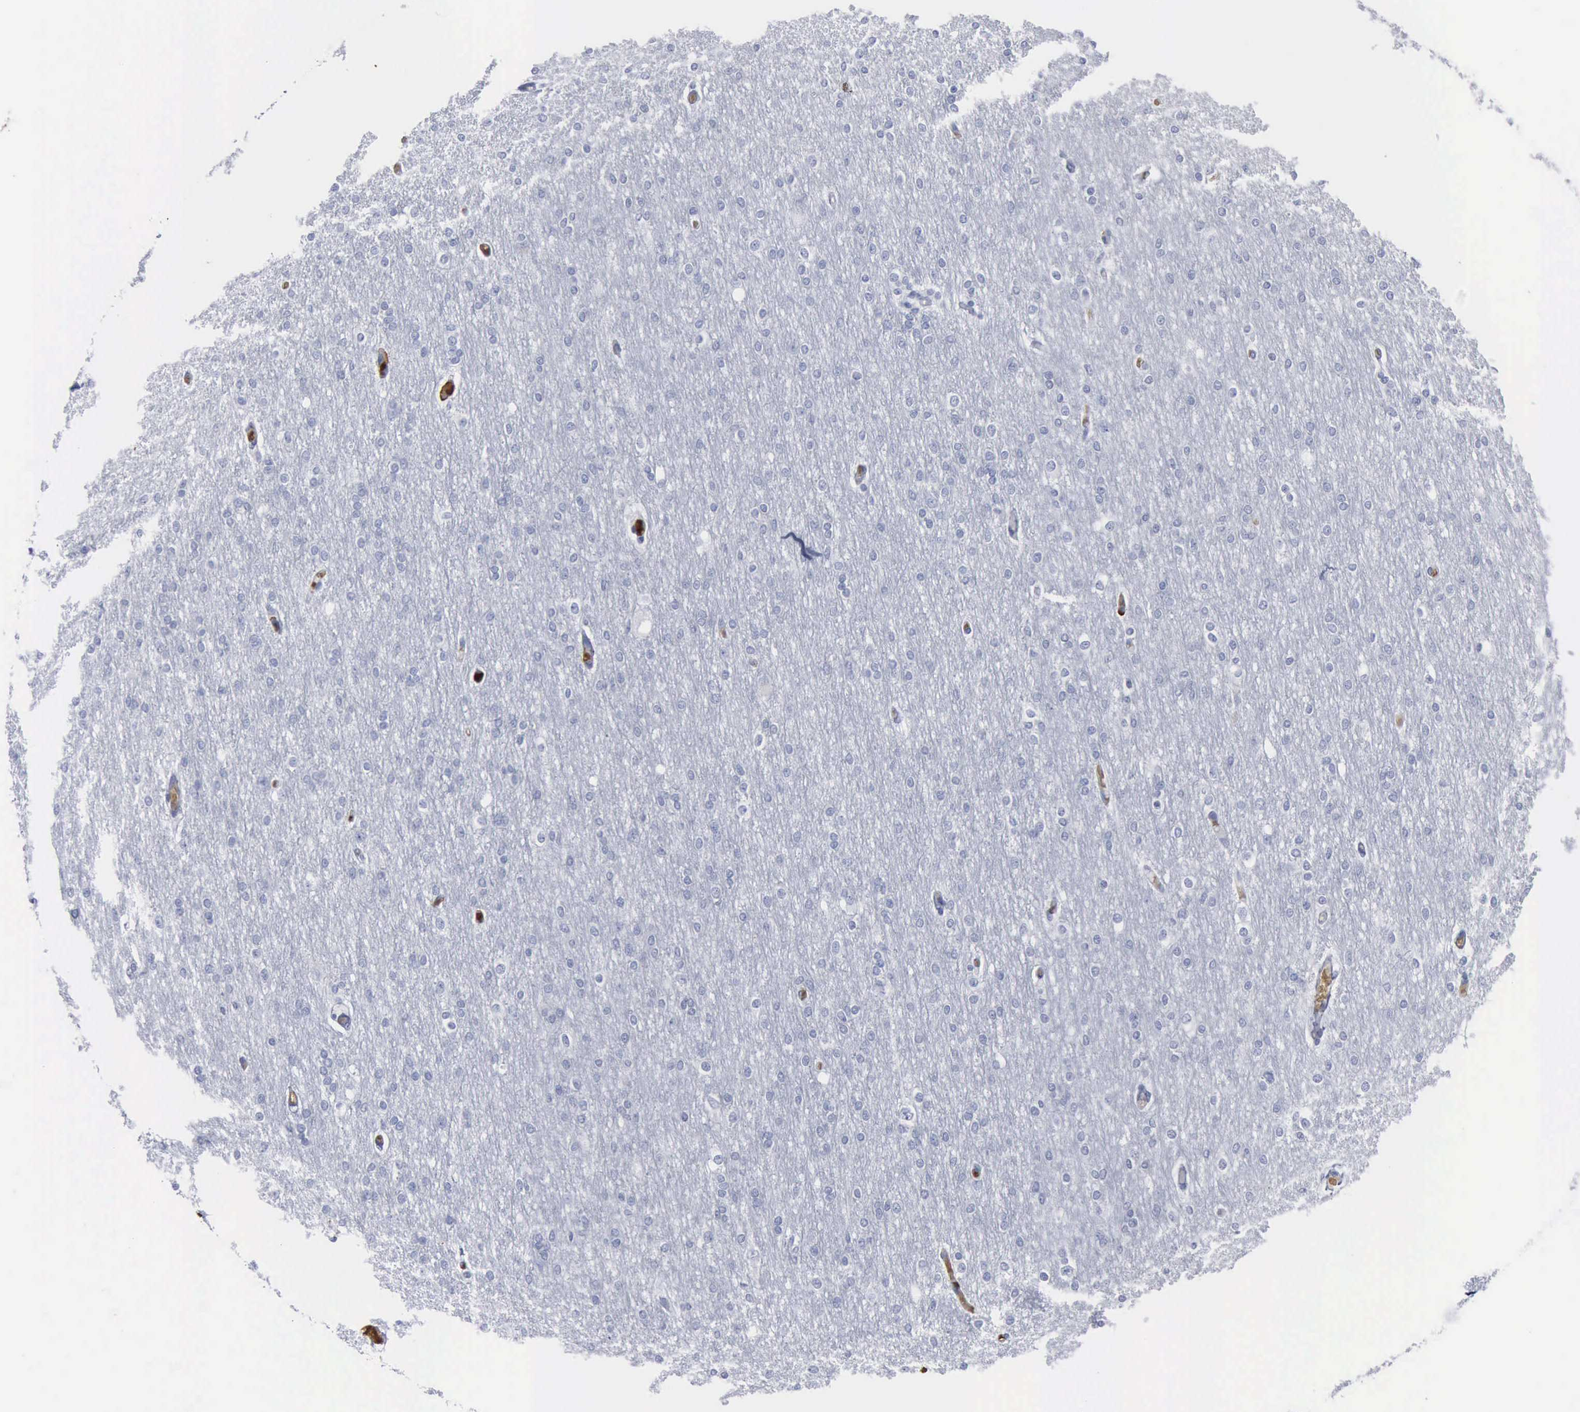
{"staining": {"intensity": "negative", "quantity": "none", "location": "none"}, "tissue": "cerebral cortex", "cell_type": "Endothelial cells", "image_type": "normal", "snomed": [{"axis": "morphology", "description": "Normal tissue, NOS"}, {"axis": "morphology", "description": "Inflammation, NOS"}, {"axis": "topography", "description": "Cerebral cortex"}], "caption": "Endothelial cells show no significant expression in unremarkable cerebral cortex. (DAB IHC with hematoxylin counter stain).", "gene": "TGFB1", "patient": {"sex": "male", "age": 6}}